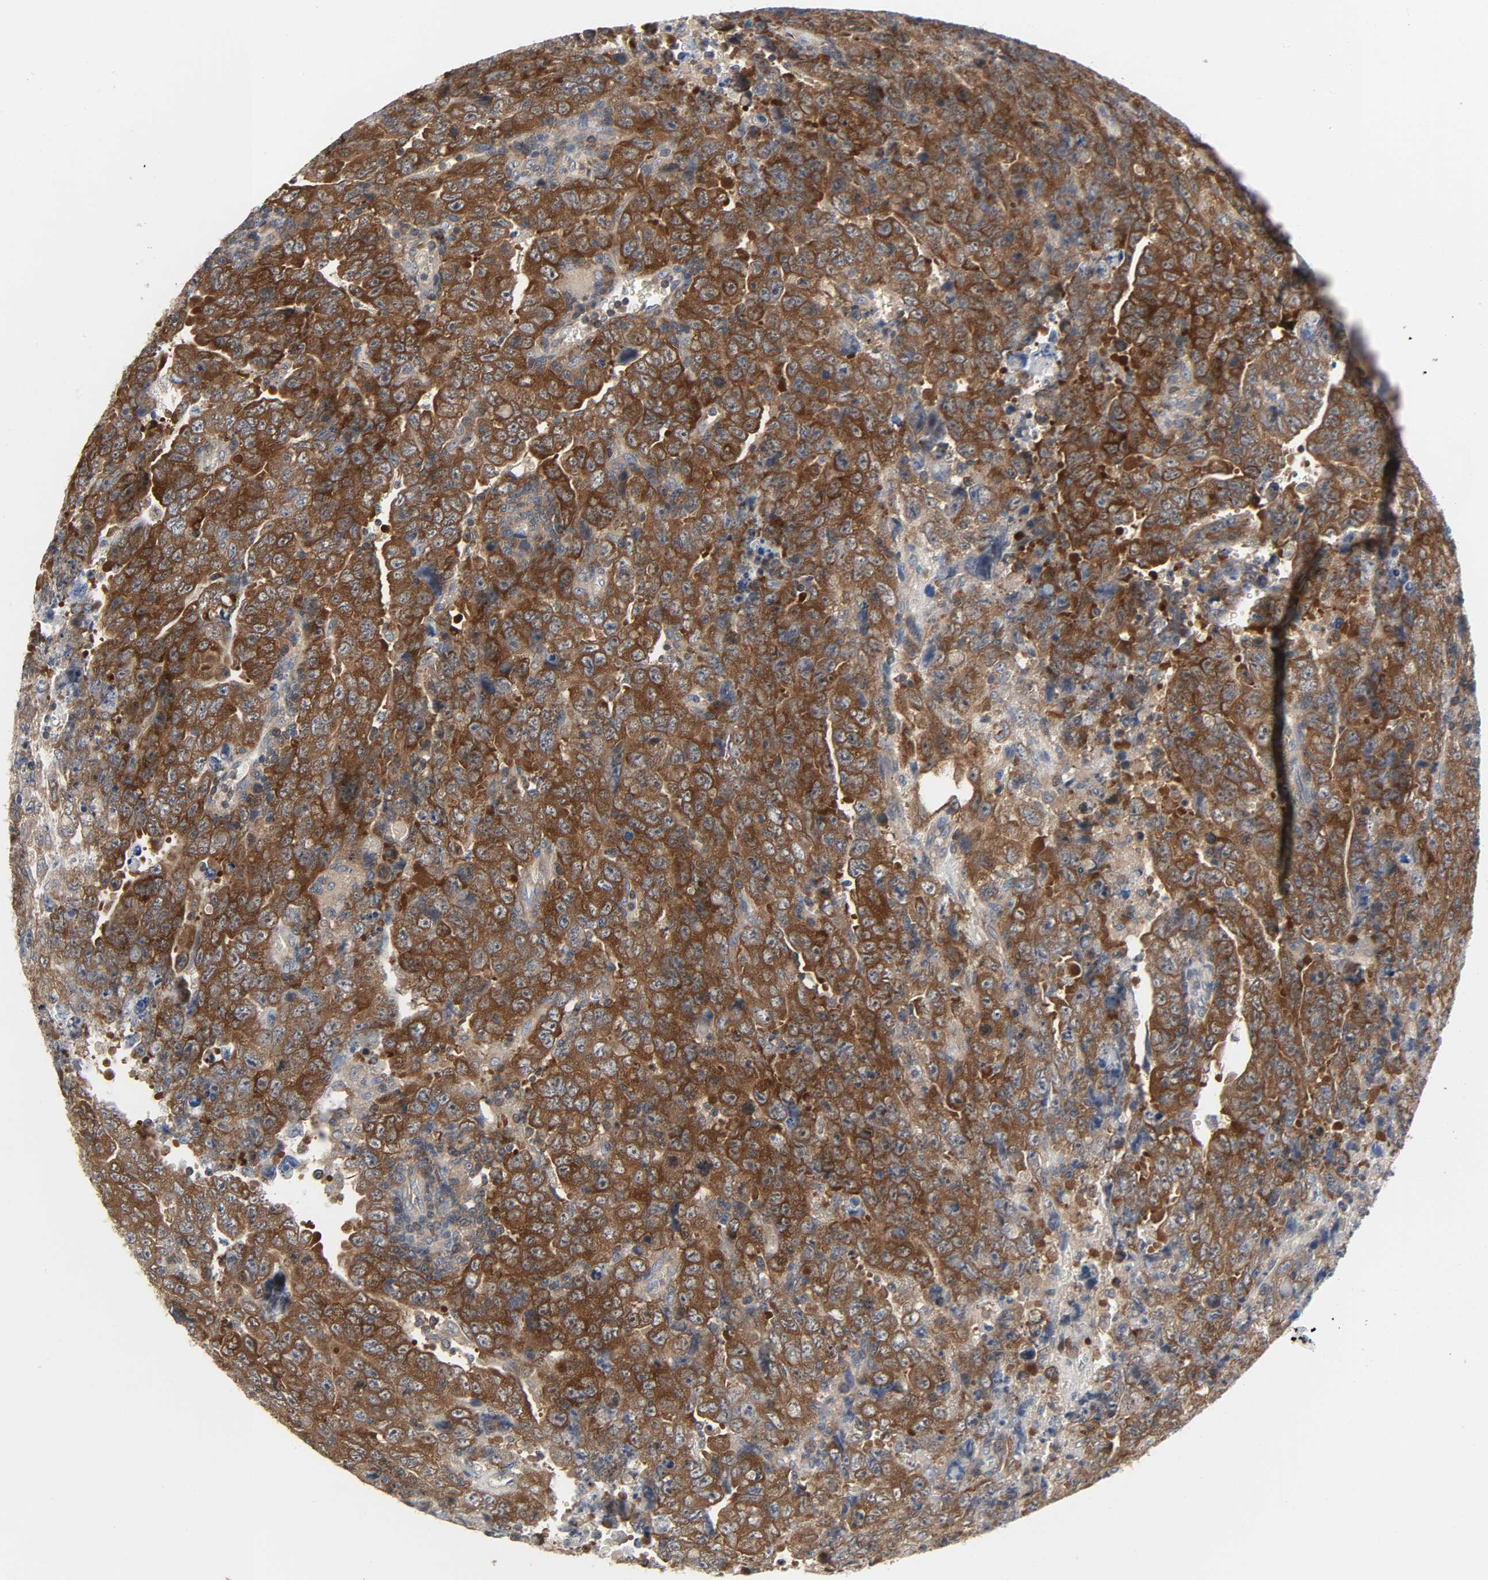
{"staining": {"intensity": "strong", "quantity": ">75%", "location": "cytoplasmic/membranous"}, "tissue": "testis cancer", "cell_type": "Tumor cells", "image_type": "cancer", "snomed": [{"axis": "morphology", "description": "Carcinoma, Embryonal, NOS"}, {"axis": "topography", "description": "Testis"}], "caption": "This is a histology image of immunohistochemistry staining of testis cancer, which shows strong expression in the cytoplasmic/membranous of tumor cells.", "gene": "PLEKHA2", "patient": {"sex": "male", "age": 28}}